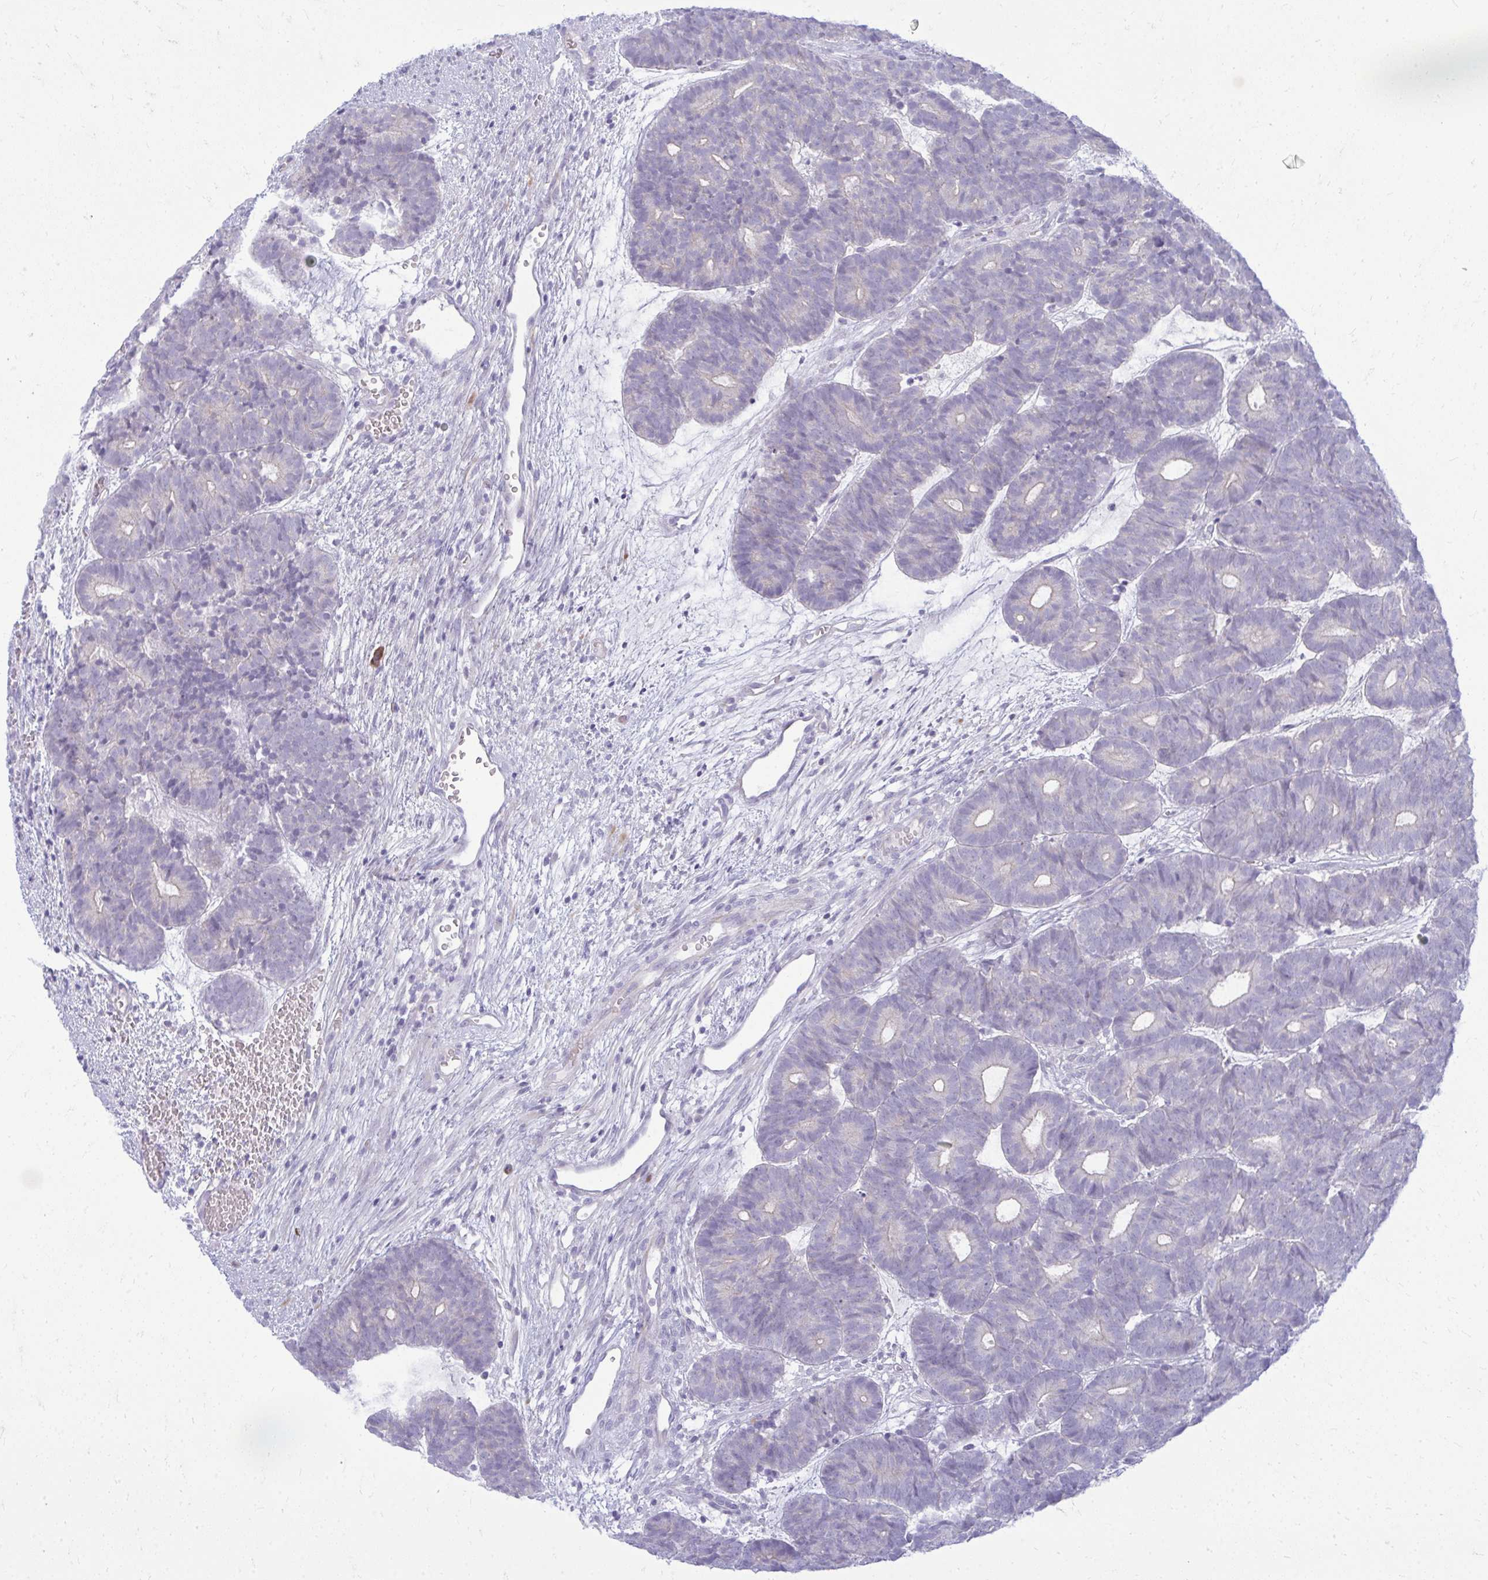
{"staining": {"intensity": "negative", "quantity": "none", "location": "none"}, "tissue": "head and neck cancer", "cell_type": "Tumor cells", "image_type": "cancer", "snomed": [{"axis": "morphology", "description": "Adenocarcinoma, NOS"}, {"axis": "topography", "description": "Head-Neck"}], "caption": "IHC photomicrograph of human adenocarcinoma (head and neck) stained for a protein (brown), which displays no expression in tumor cells.", "gene": "TSPEAR", "patient": {"sex": "female", "age": 81}}